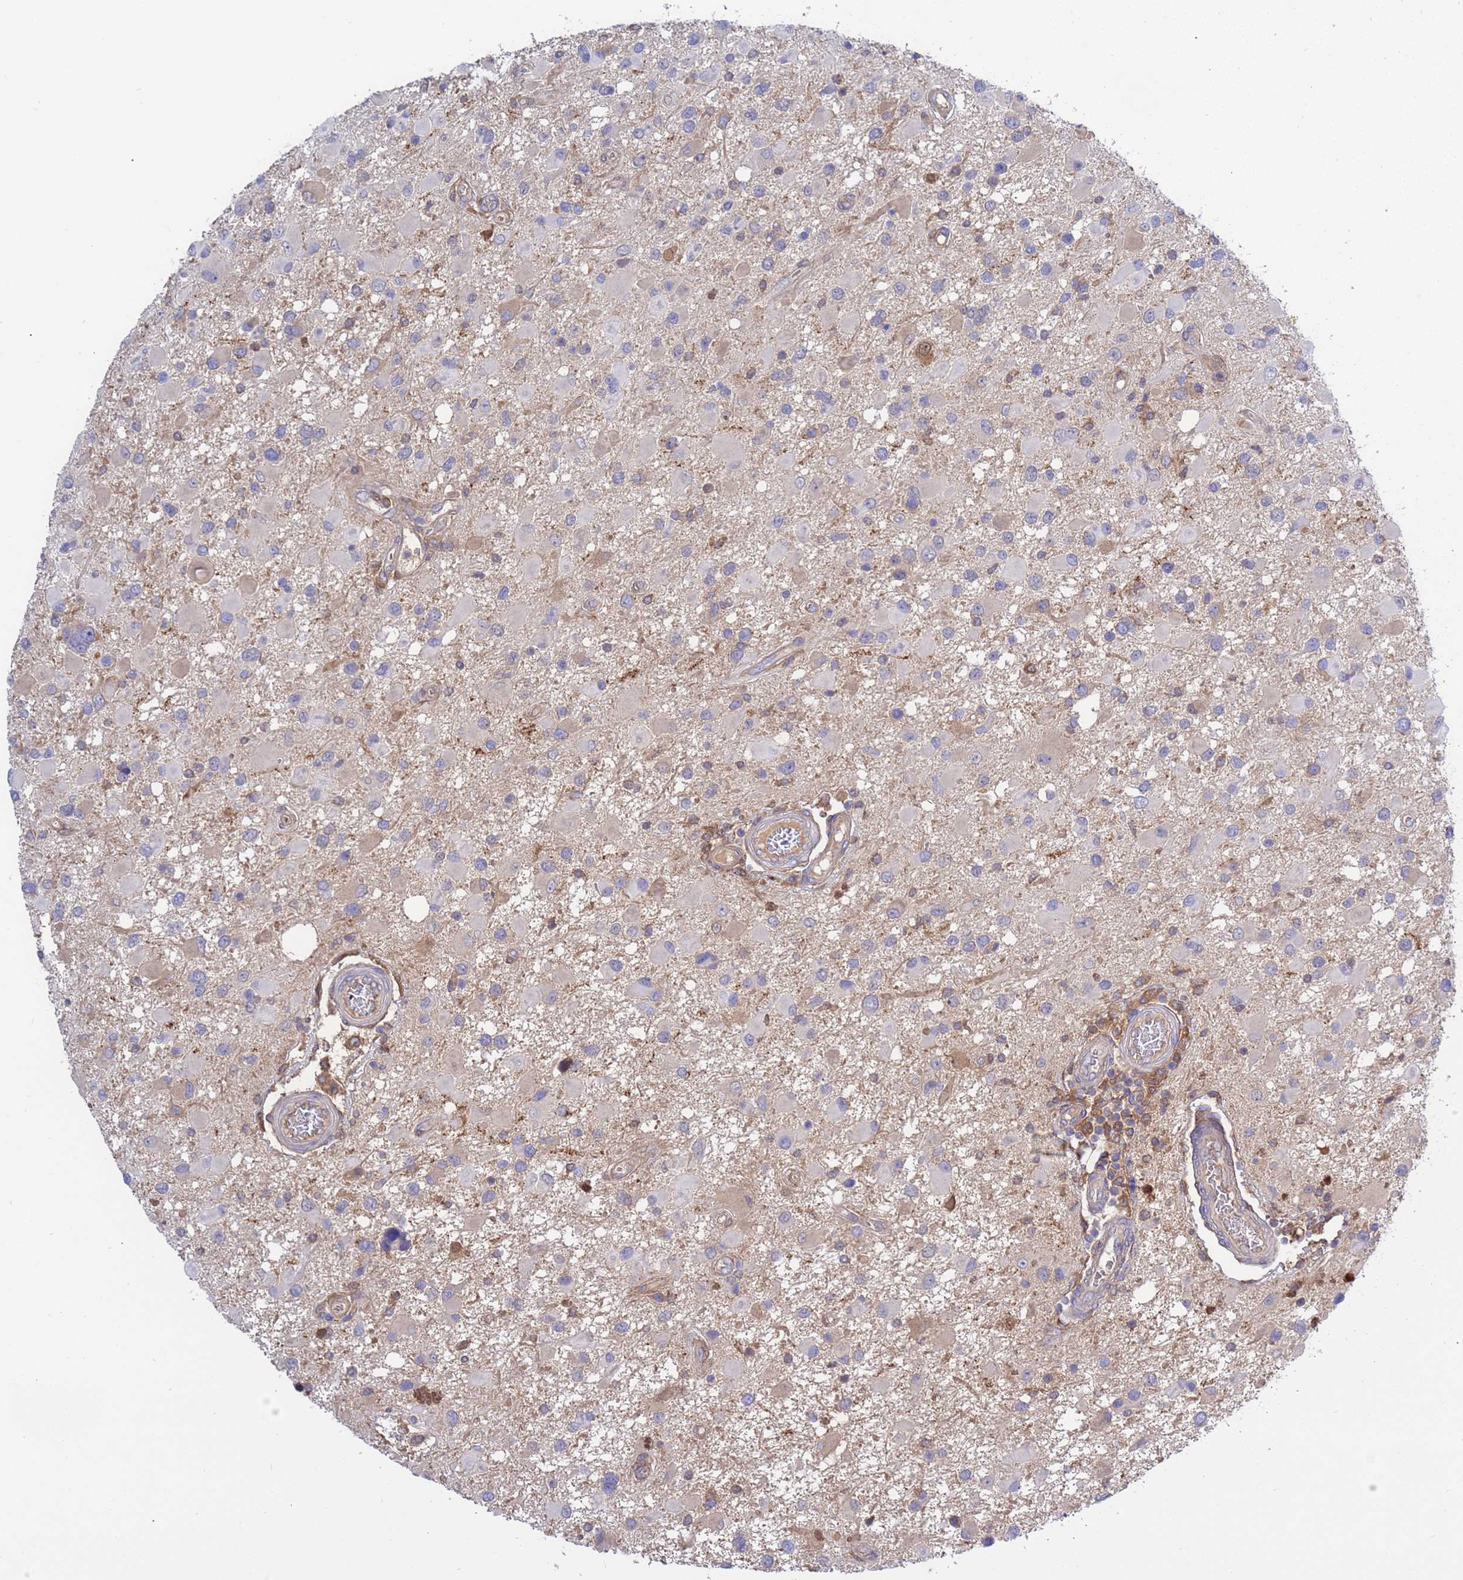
{"staining": {"intensity": "negative", "quantity": "none", "location": "none"}, "tissue": "glioma", "cell_type": "Tumor cells", "image_type": "cancer", "snomed": [{"axis": "morphology", "description": "Glioma, malignant, High grade"}, {"axis": "topography", "description": "Brain"}], "caption": "Protein analysis of malignant glioma (high-grade) reveals no significant expression in tumor cells.", "gene": "FOXRED1", "patient": {"sex": "male", "age": 53}}